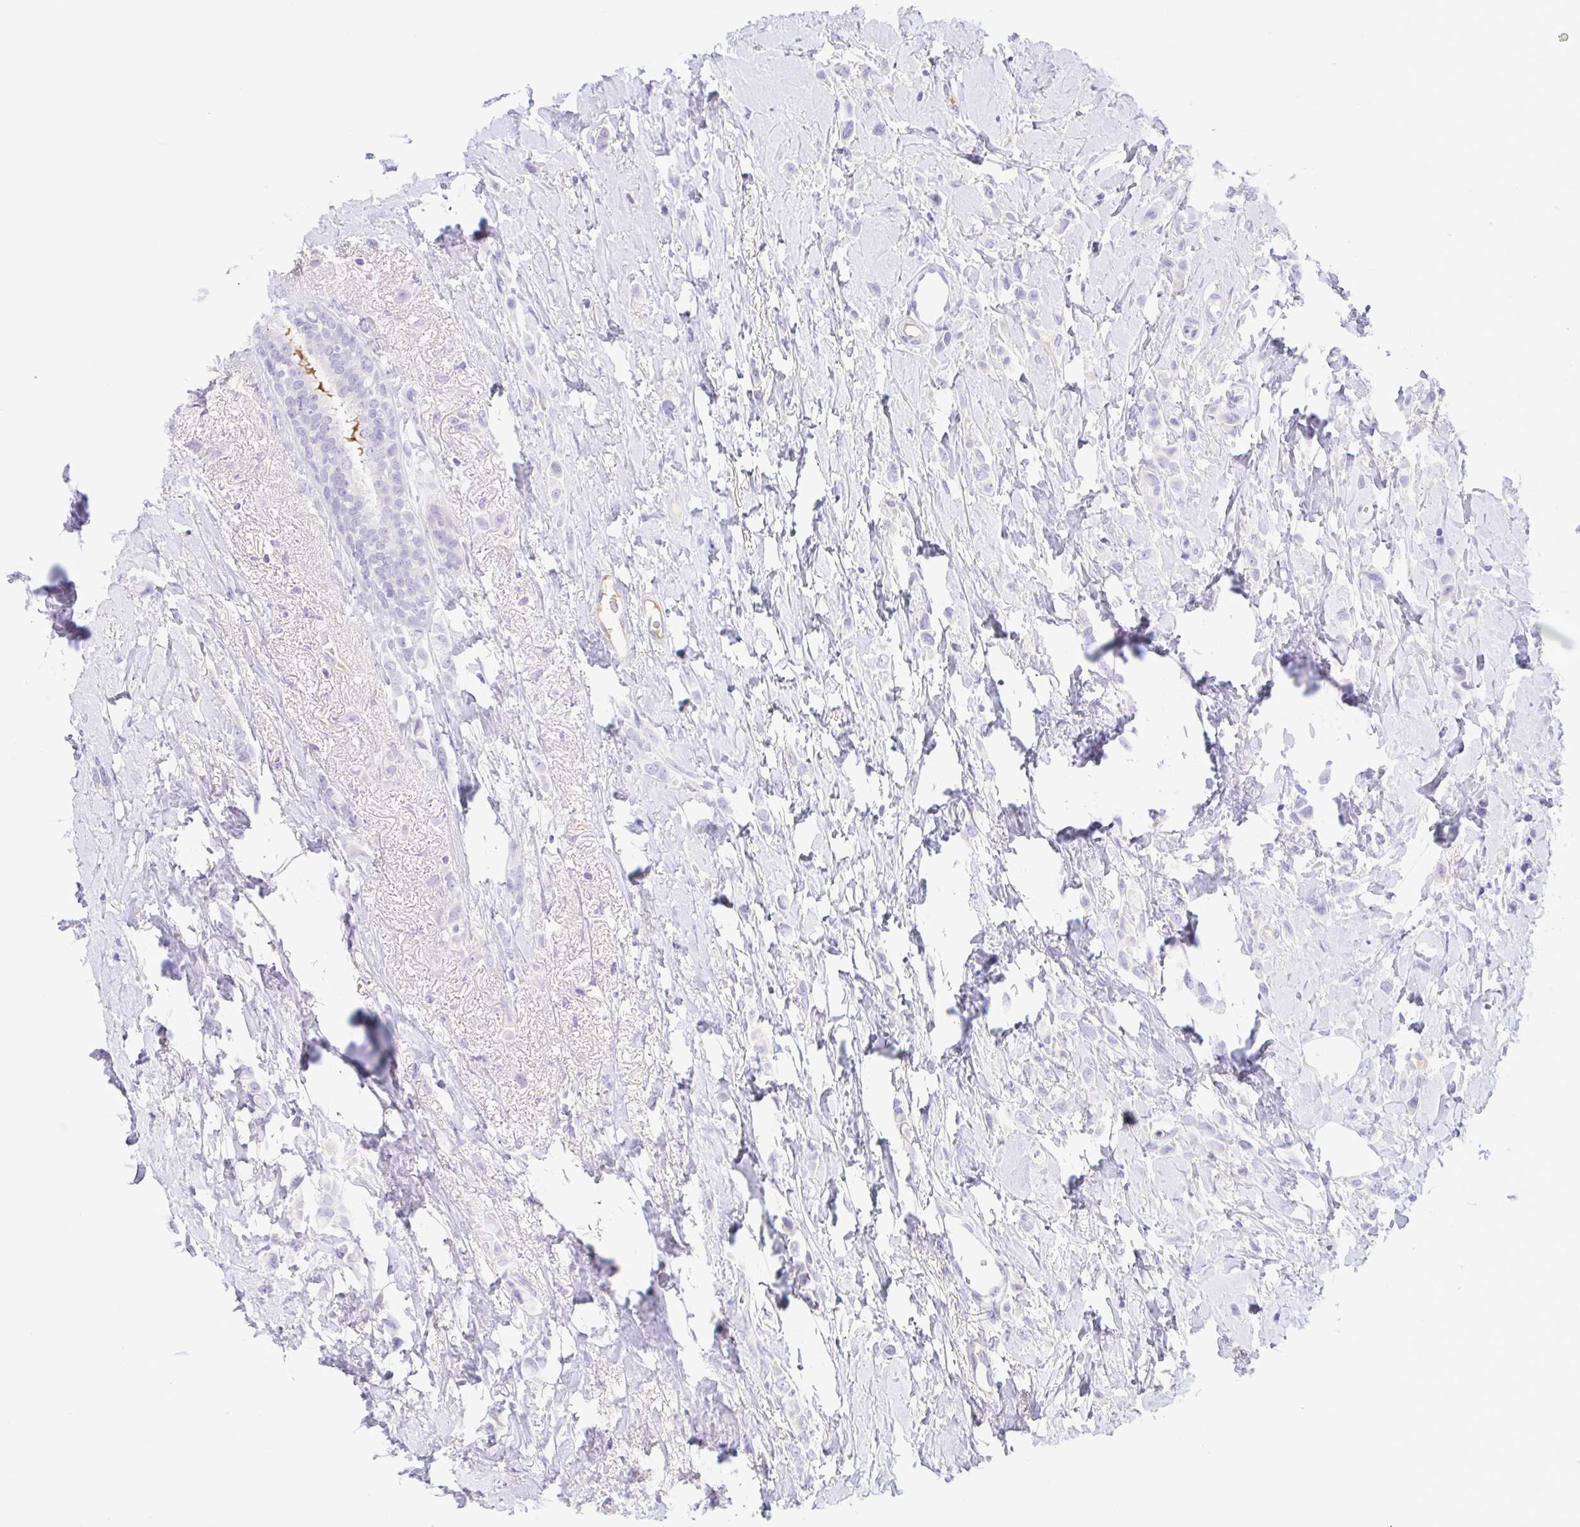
{"staining": {"intensity": "negative", "quantity": "none", "location": "none"}, "tissue": "breast cancer", "cell_type": "Tumor cells", "image_type": "cancer", "snomed": [{"axis": "morphology", "description": "Lobular carcinoma"}, {"axis": "topography", "description": "Breast"}], "caption": "This image is of lobular carcinoma (breast) stained with immunohistochemistry (IHC) to label a protein in brown with the nuclei are counter-stained blue. There is no staining in tumor cells. (Stains: DAB IHC with hematoxylin counter stain, Microscopy: brightfield microscopy at high magnification).", "gene": "A1BG", "patient": {"sex": "female", "age": 66}}